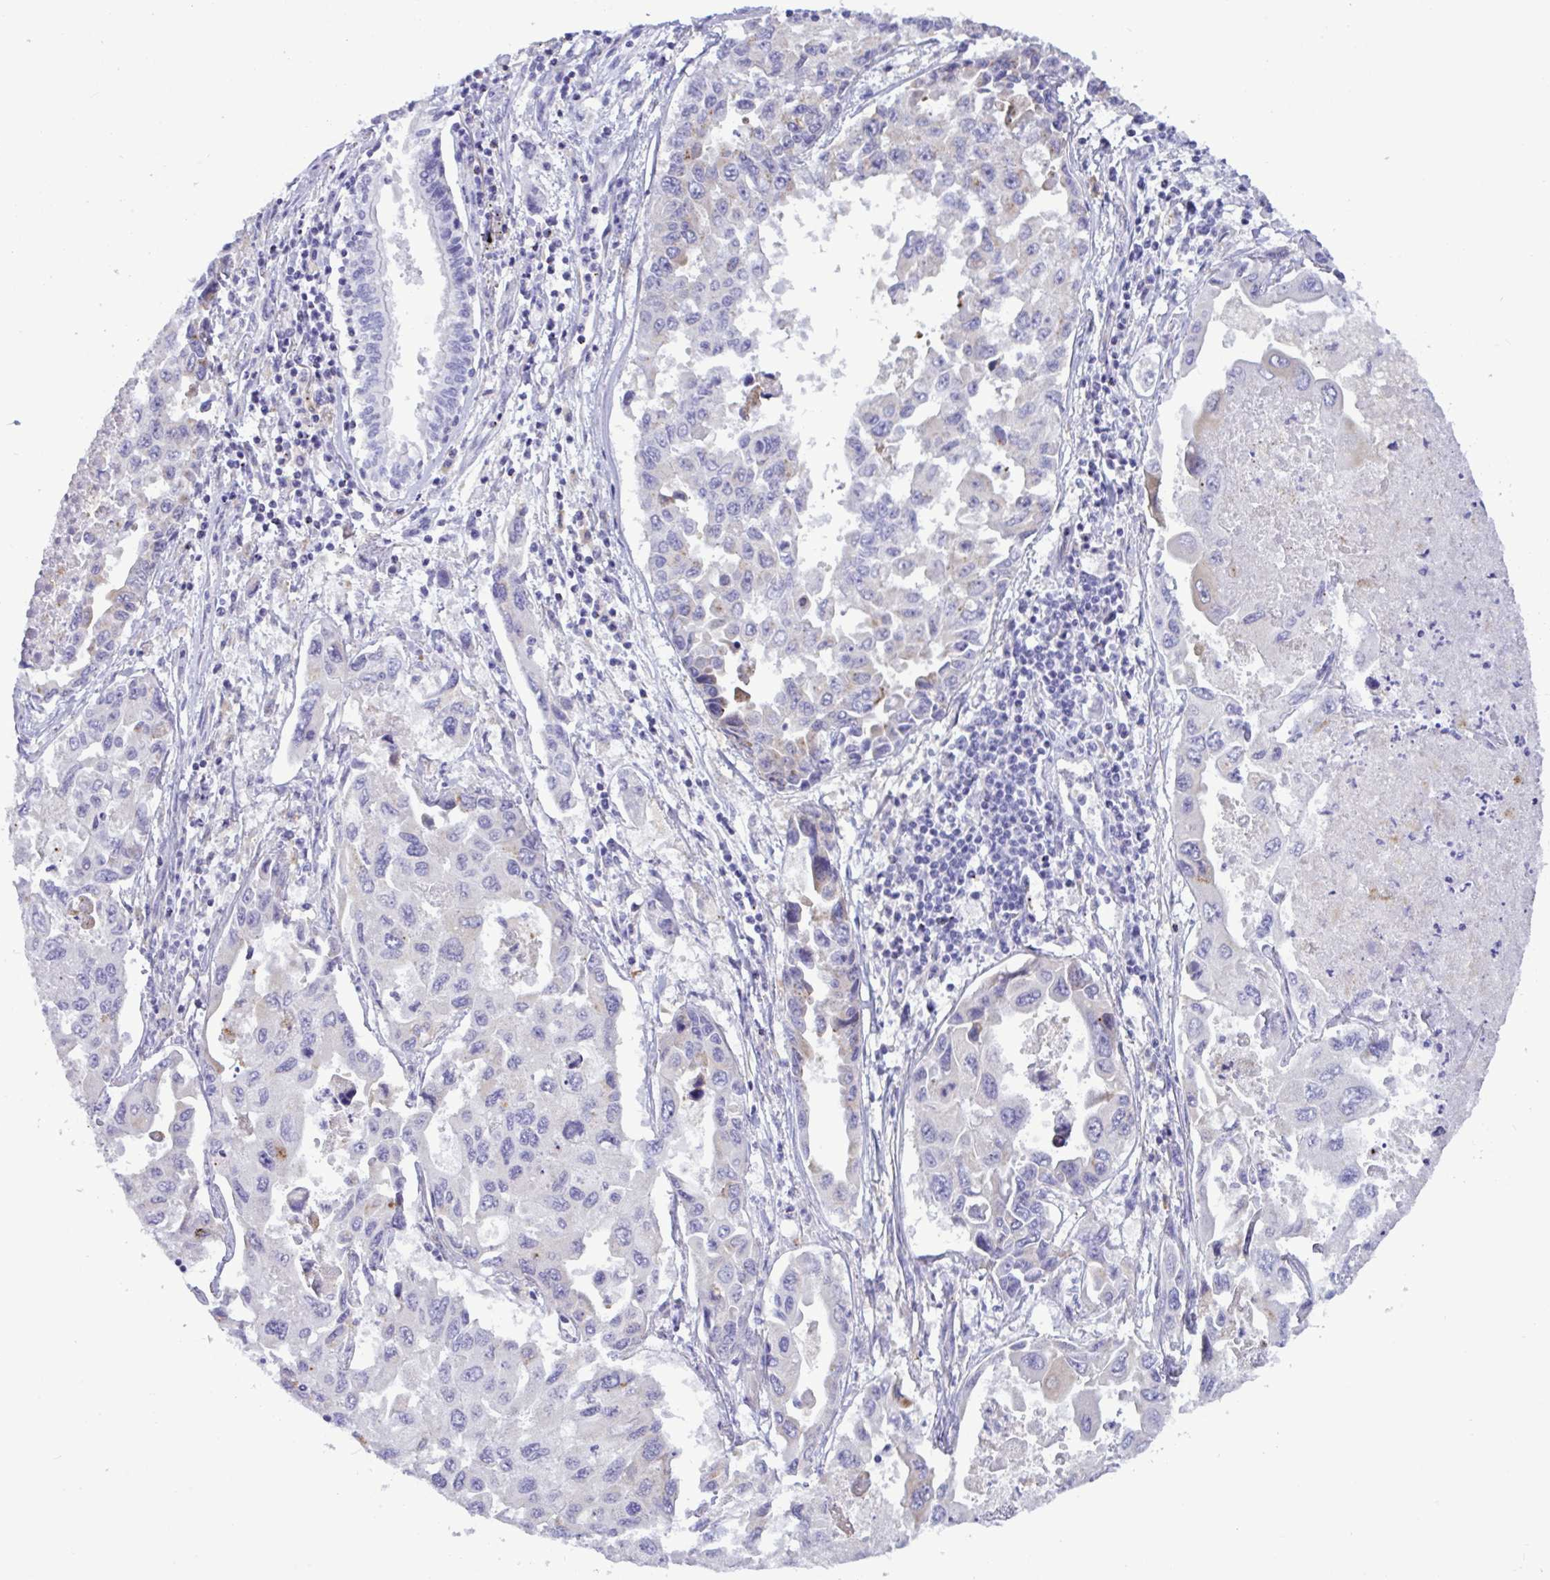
{"staining": {"intensity": "negative", "quantity": "none", "location": "none"}, "tissue": "lung cancer", "cell_type": "Tumor cells", "image_type": "cancer", "snomed": [{"axis": "morphology", "description": "Adenocarcinoma, NOS"}, {"axis": "topography", "description": "Lung"}], "caption": "Immunohistochemical staining of human lung cancer (adenocarcinoma) demonstrates no significant expression in tumor cells. Nuclei are stained in blue.", "gene": "SREBF1", "patient": {"sex": "male", "age": 64}}